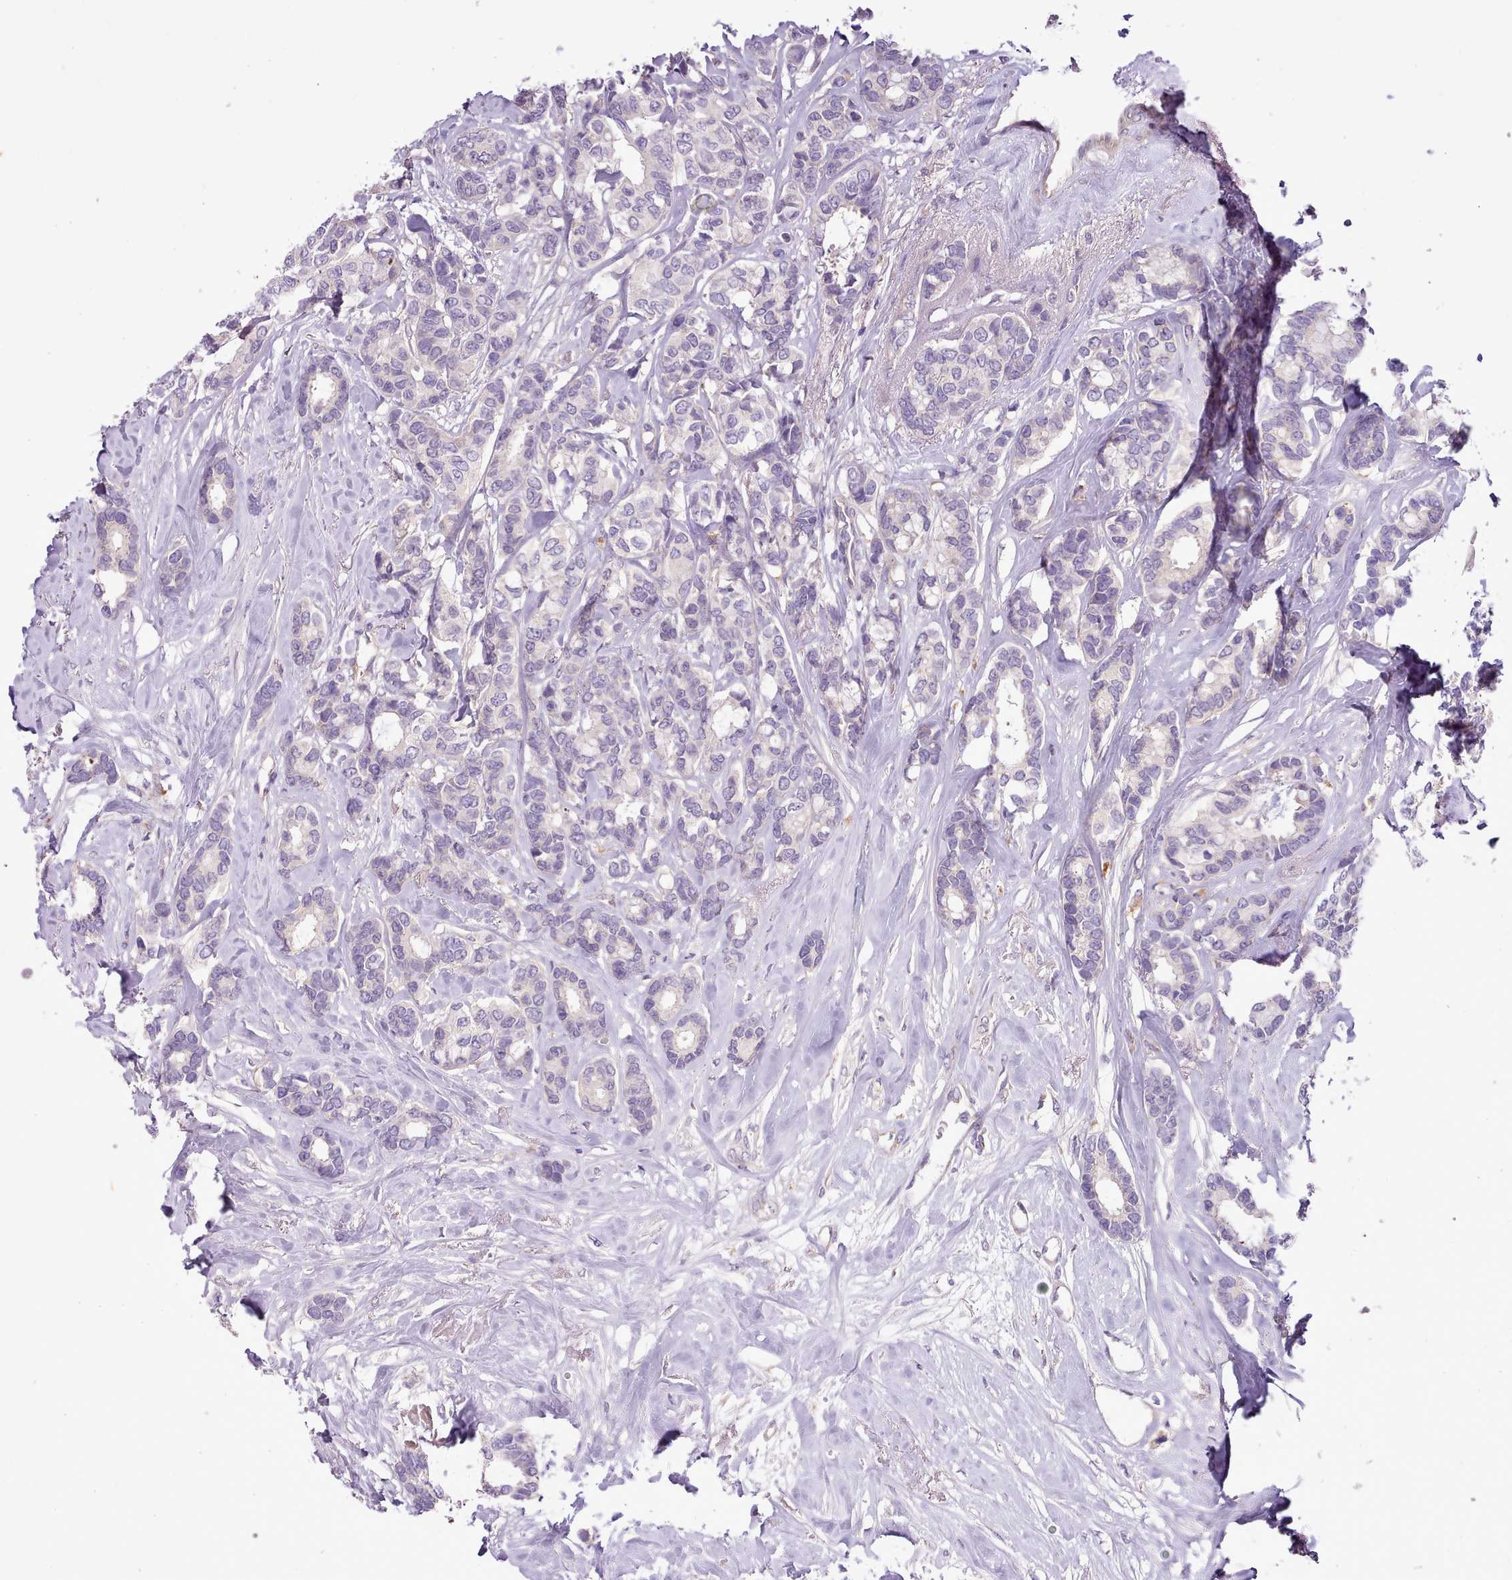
{"staining": {"intensity": "negative", "quantity": "none", "location": "none"}, "tissue": "breast cancer", "cell_type": "Tumor cells", "image_type": "cancer", "snomed": [{"axis": "morphology", "description": "Duct carcinoma"}, {"axis": "topography", "description": "Breast"}], "caption": "The IHC photomicrograph has no significant positivity in tumor cells of breast infiltrating ductal carcinoma tissue.", "gene": "SETX", "patient": {"sex": "female", "age": 87}}